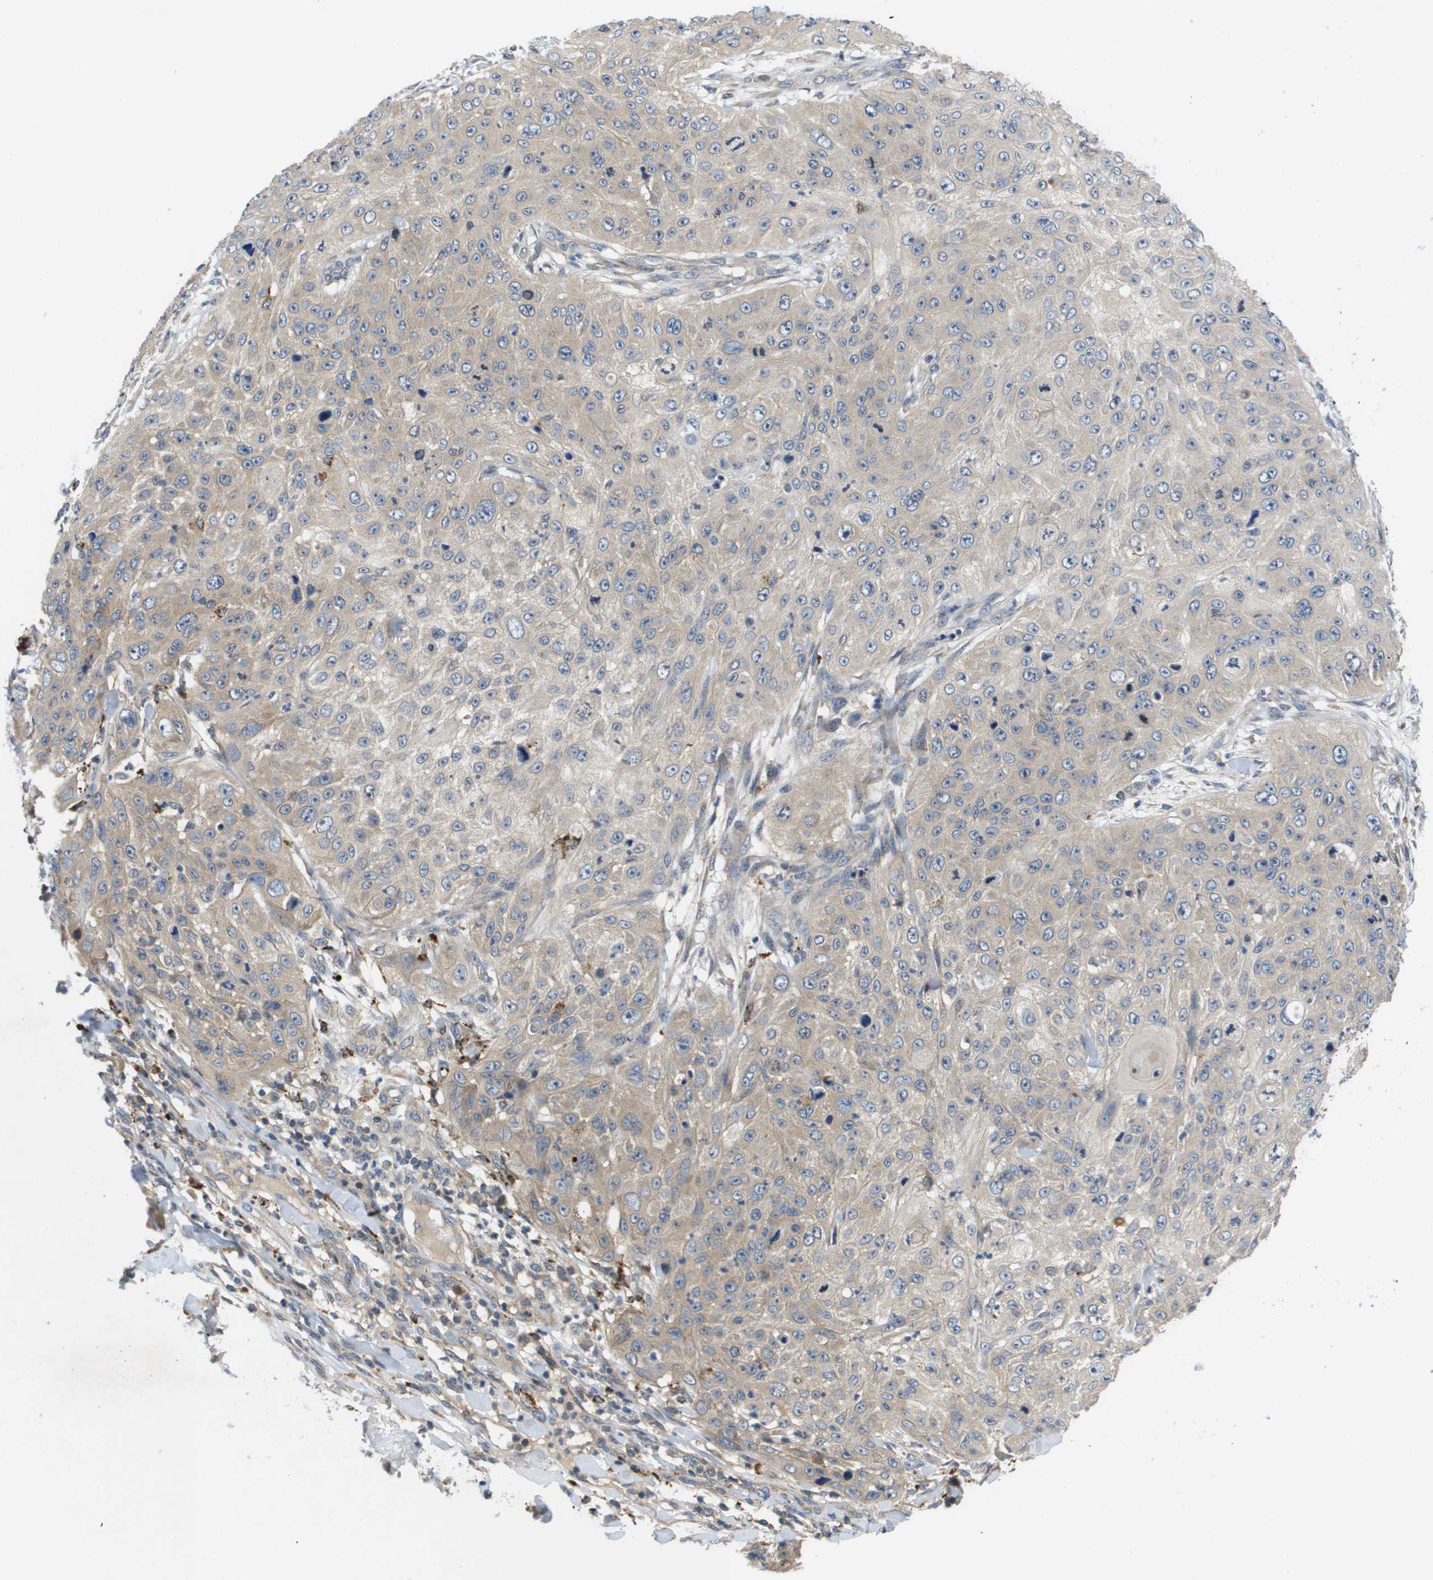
{"staining": {"intensity": "weak", "quantity": "25%-75%", "location": "cytoplasmic/membranous"}, "tissue": "skin cancer", "cell_type": "Tumor cells", "image_type": "cancer", "snomed": [{"axis": "morphology", "description": "Squamous cell carcinoma, NOS"}, {"axis": "topography", "description": "Skin"}], "caption": "A histopathology image showing weak cytoplasmic/membranous positivity in about 25%-75% of tumor cells in skin squamous cell carcinoma, as visualized by brown immunohistochemical staining.", "gene": "SLC25A20", "patient": {"sex": "female", "age": 80}}